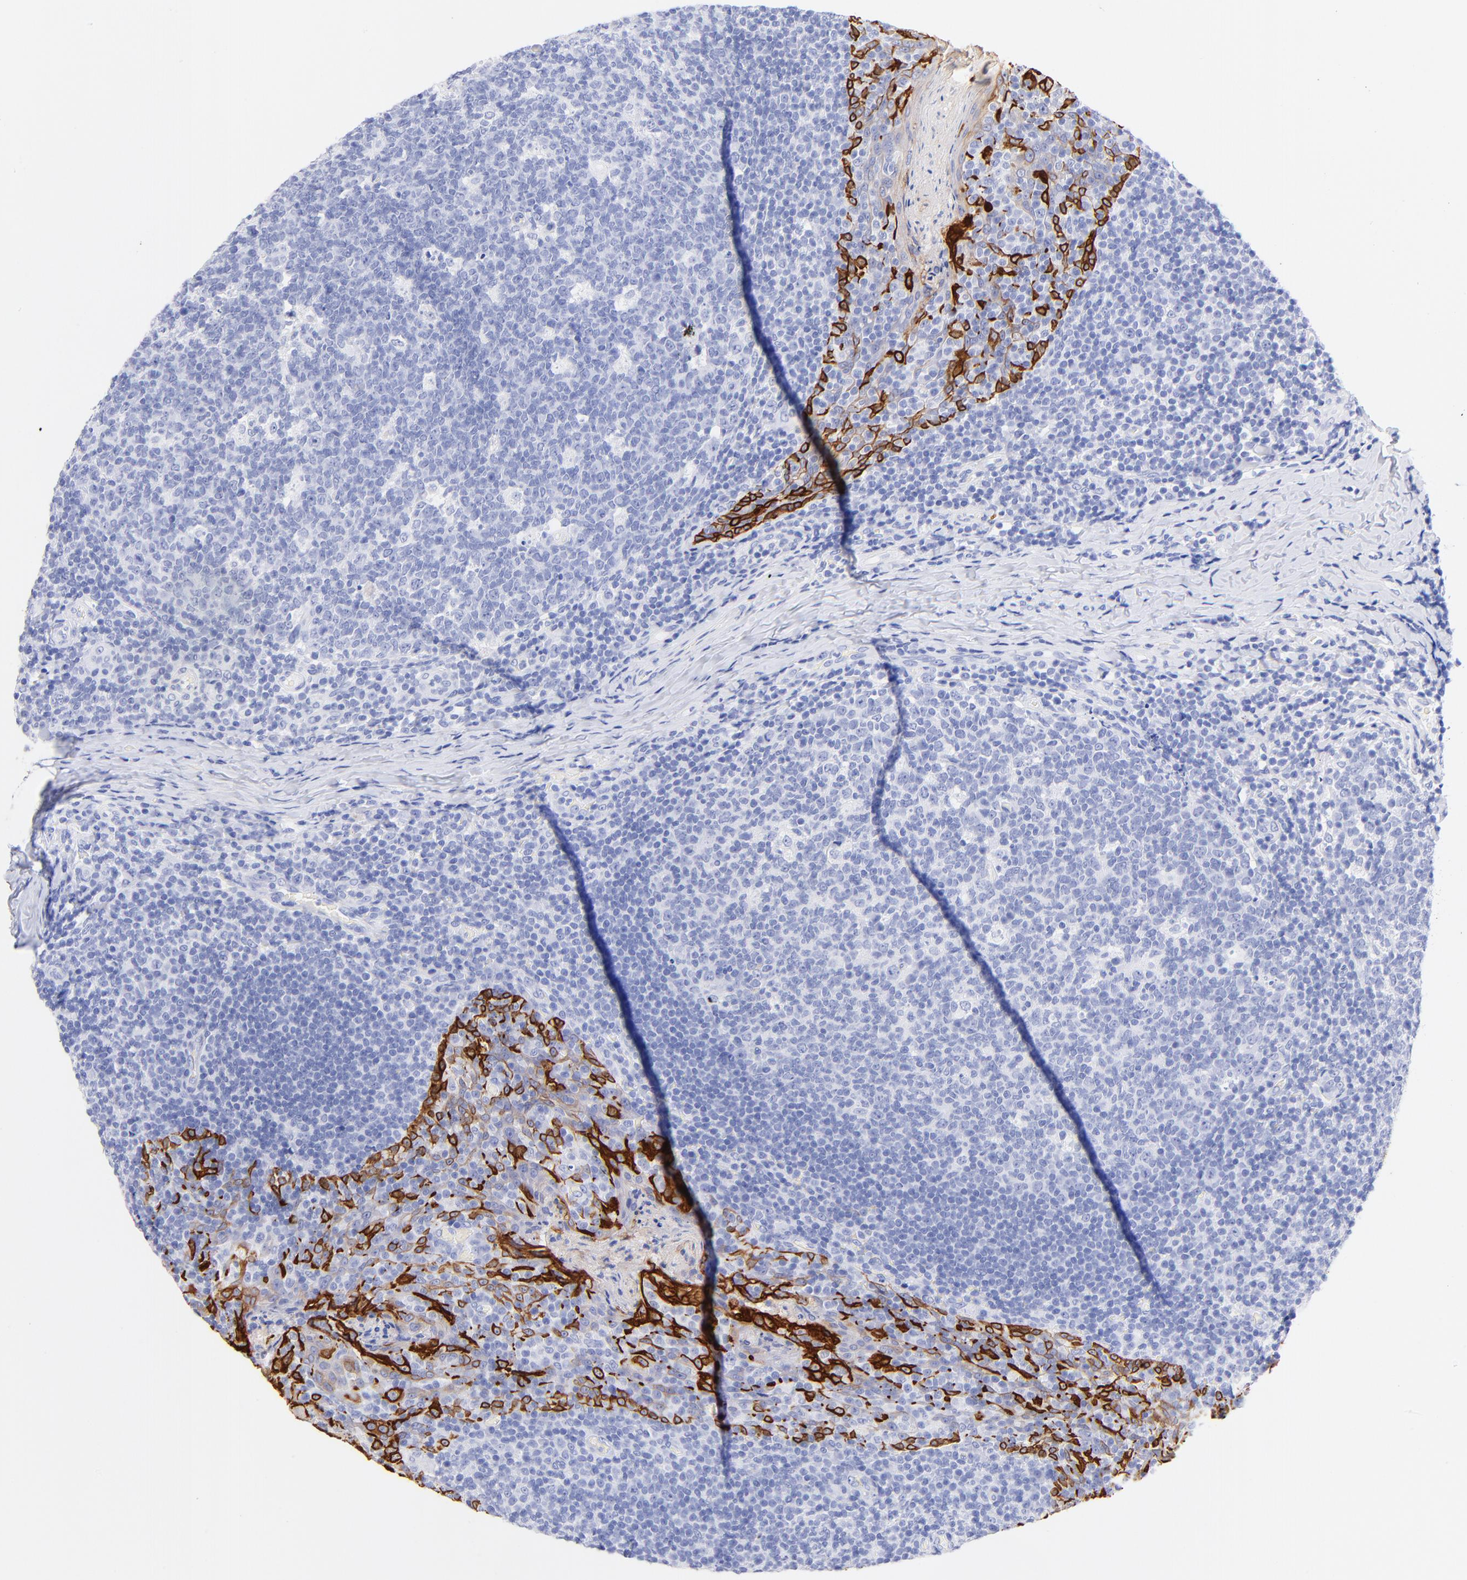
{"staining": {"intensity": "negative", "quantity": "none", "location": "none"}, "tissue": "tonsil", "cell_type": "Germinal center cells", "image_type": "normal", "snomed": [{"axis": "morphology", "description": "Normal tissue, NOS"}, {"axis": "topography", "description": "Tonsil"}], "caption": "Image shows no protein positivity in germinal center cells of unremarkable tonsil. Brightfield microscopy of immunohistochemistry stained with DAB (3,3'-diaminobenzidine) (brown) and hematoxylin (blue), captured at high magnification.", "gene": "KRT19", "patient": {"sex": "male", "age": 17}}